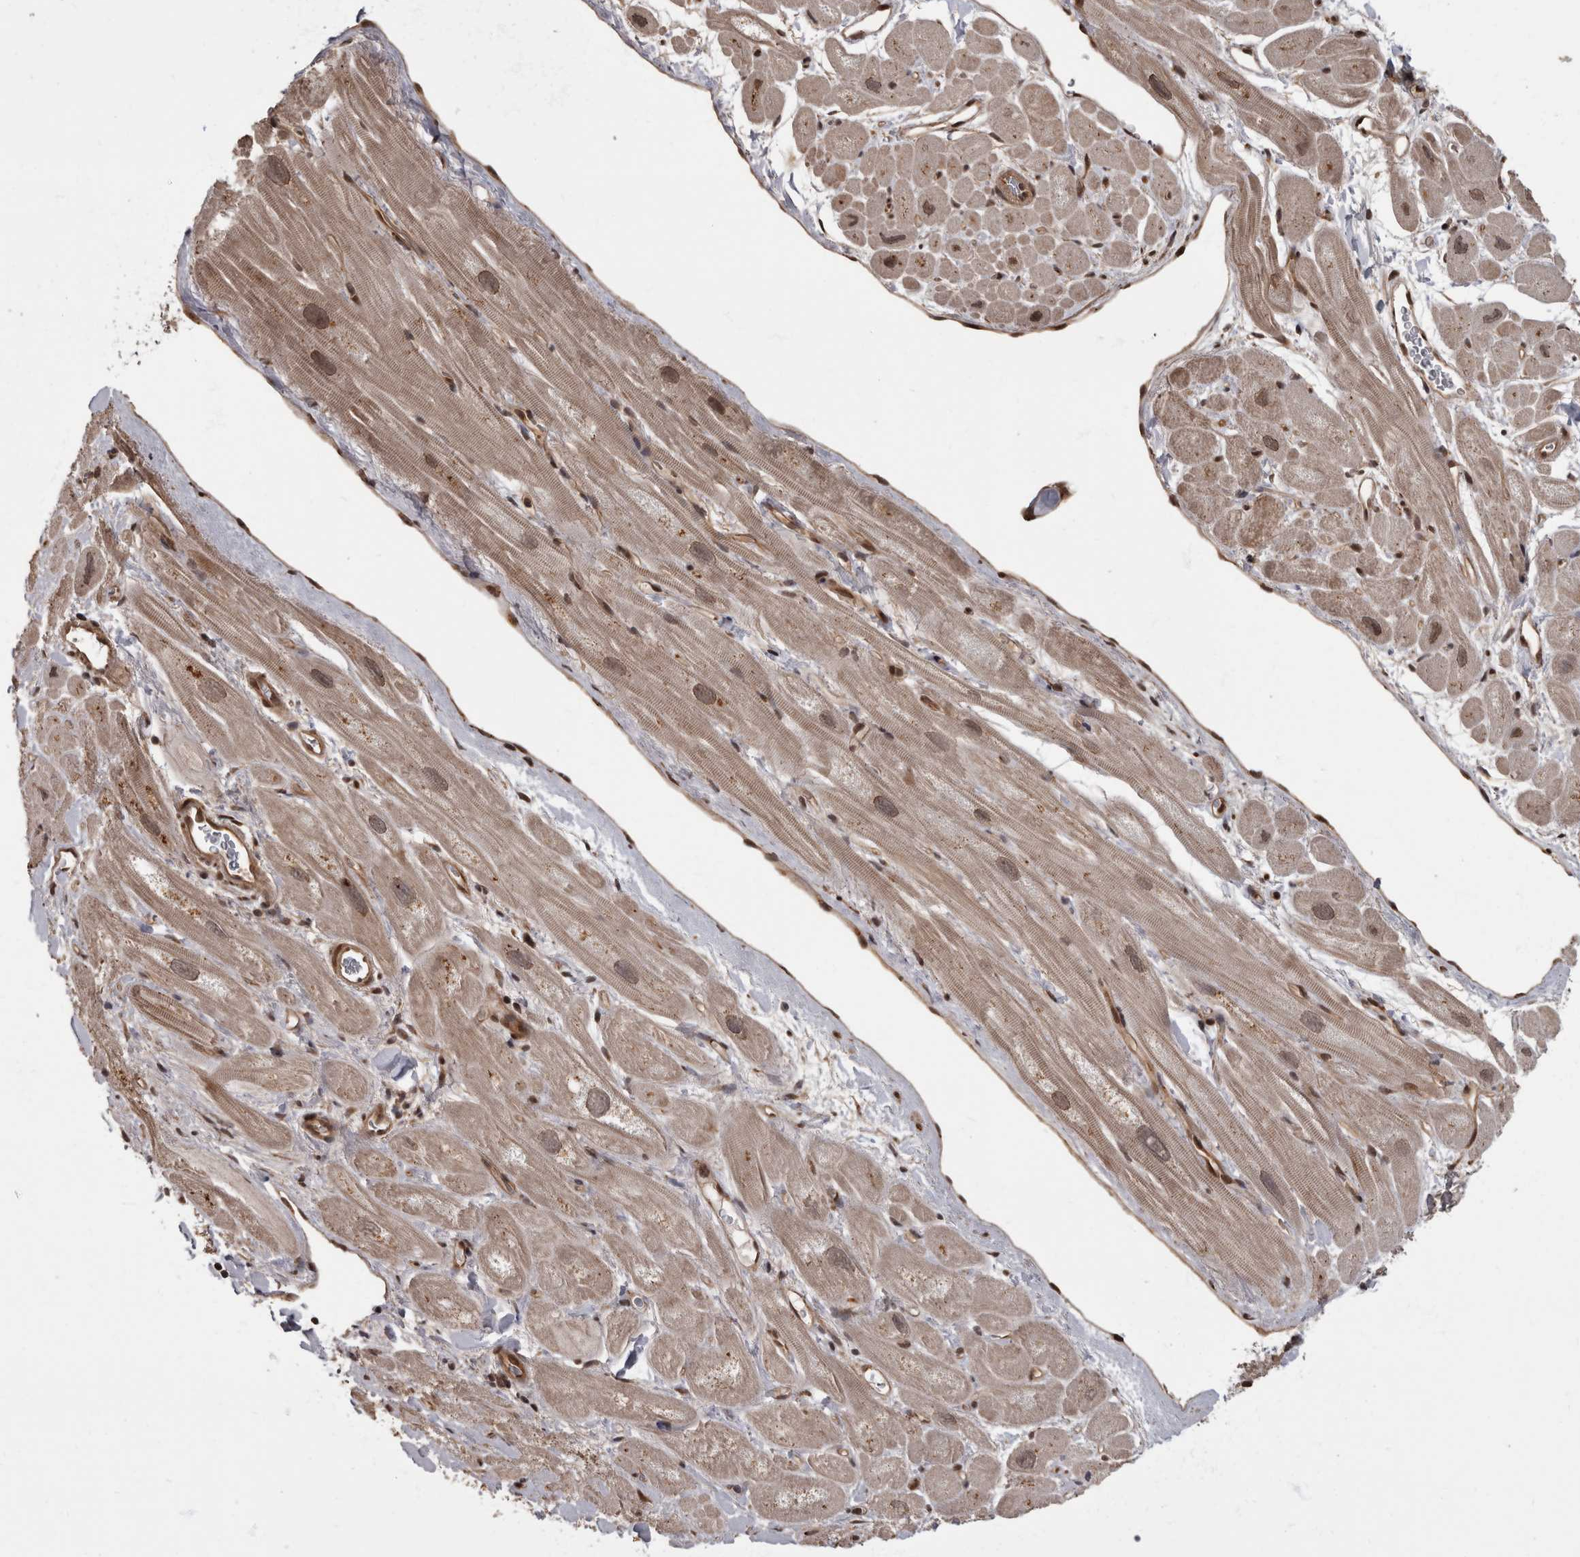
{"staining": {"intensity": "weak", "quantity": "25%-75%", "location": "cytoplasmic/membranous,nuclear"}, "tissue": "heart muscle", "cell_type": "Cardiomyocytes", "image_type": "normal", "snomed": [{"axis": "morphology", "description": "Normal tissue, NOS"}, {"axis": "topography", "description": "Heart"}], "caption": "Heart muscle stained with a brown dye exhibits weak cytoplasmic/membranous,nuclear positive expression in about 25%-75% of cardiomyocytes.", "gene": "AKT3", "patient": {"sex": "male", "age": 49}}